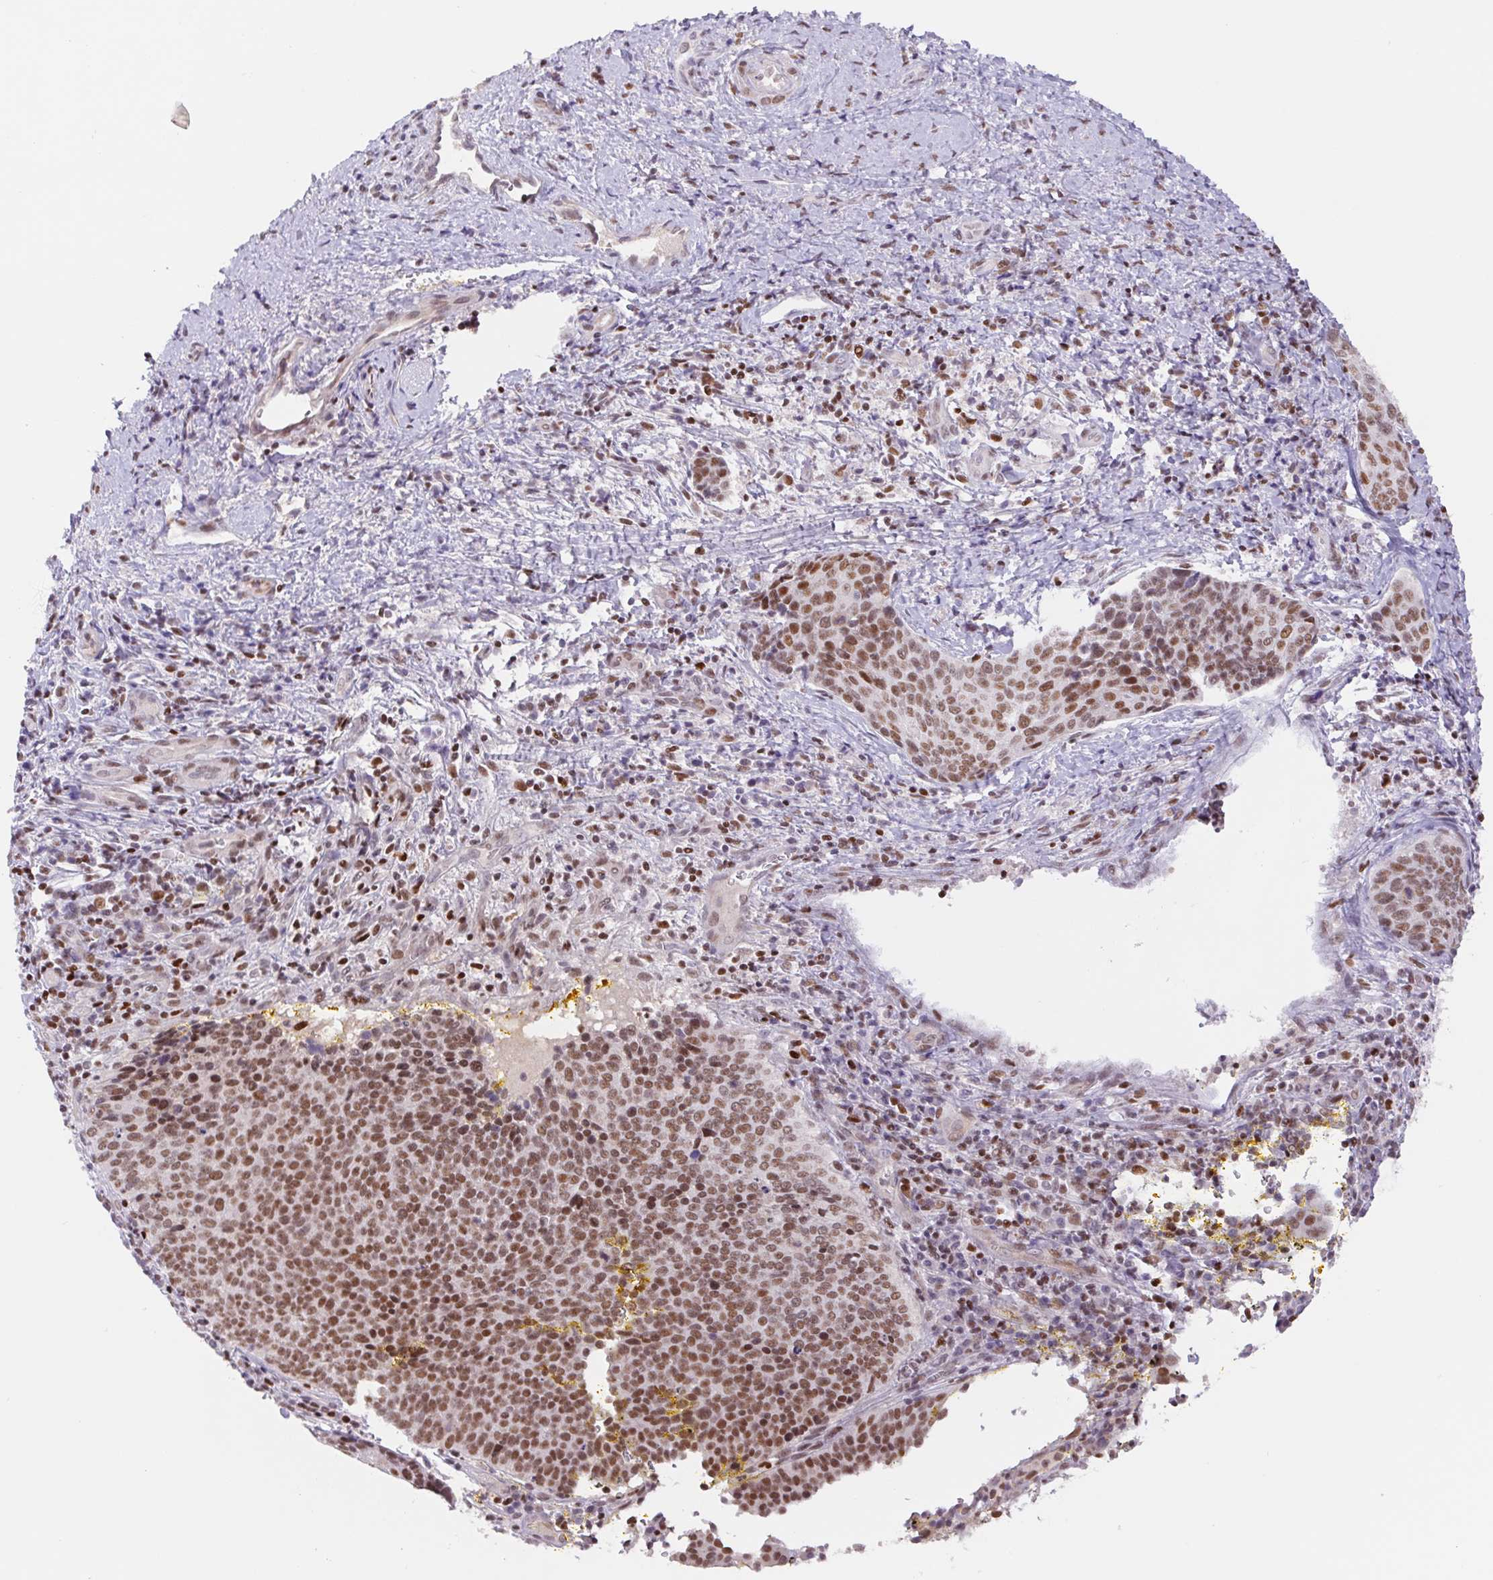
{"staining": {"intensity": "moderate", "quantity": ">75%", "location": "nuclear"}, "tissue": "cervical cancer", "cell_type": "Tumor cells", "image_type": "cancer", "snomed": [{"axis": "morphology", "description": "Squamous cell carcinoma, NOS"}, {"axis": "topography", "description": "Cervix"}], "caption": "Cervical cancer (squamous cell carcinoma) was stained to show a protein in brown. There is medium levels of moderate nuclear expression in about >75% of tumor cells. The staining was performed using DAB (3,3'-diaminobenzidine) to visualize the protein expression in brown, while the nuclei were stained in blue with hematoxylin (Magnification: 20x).", "gene": "TRERF1", "patient": {"sex": "female", "age": 34}}